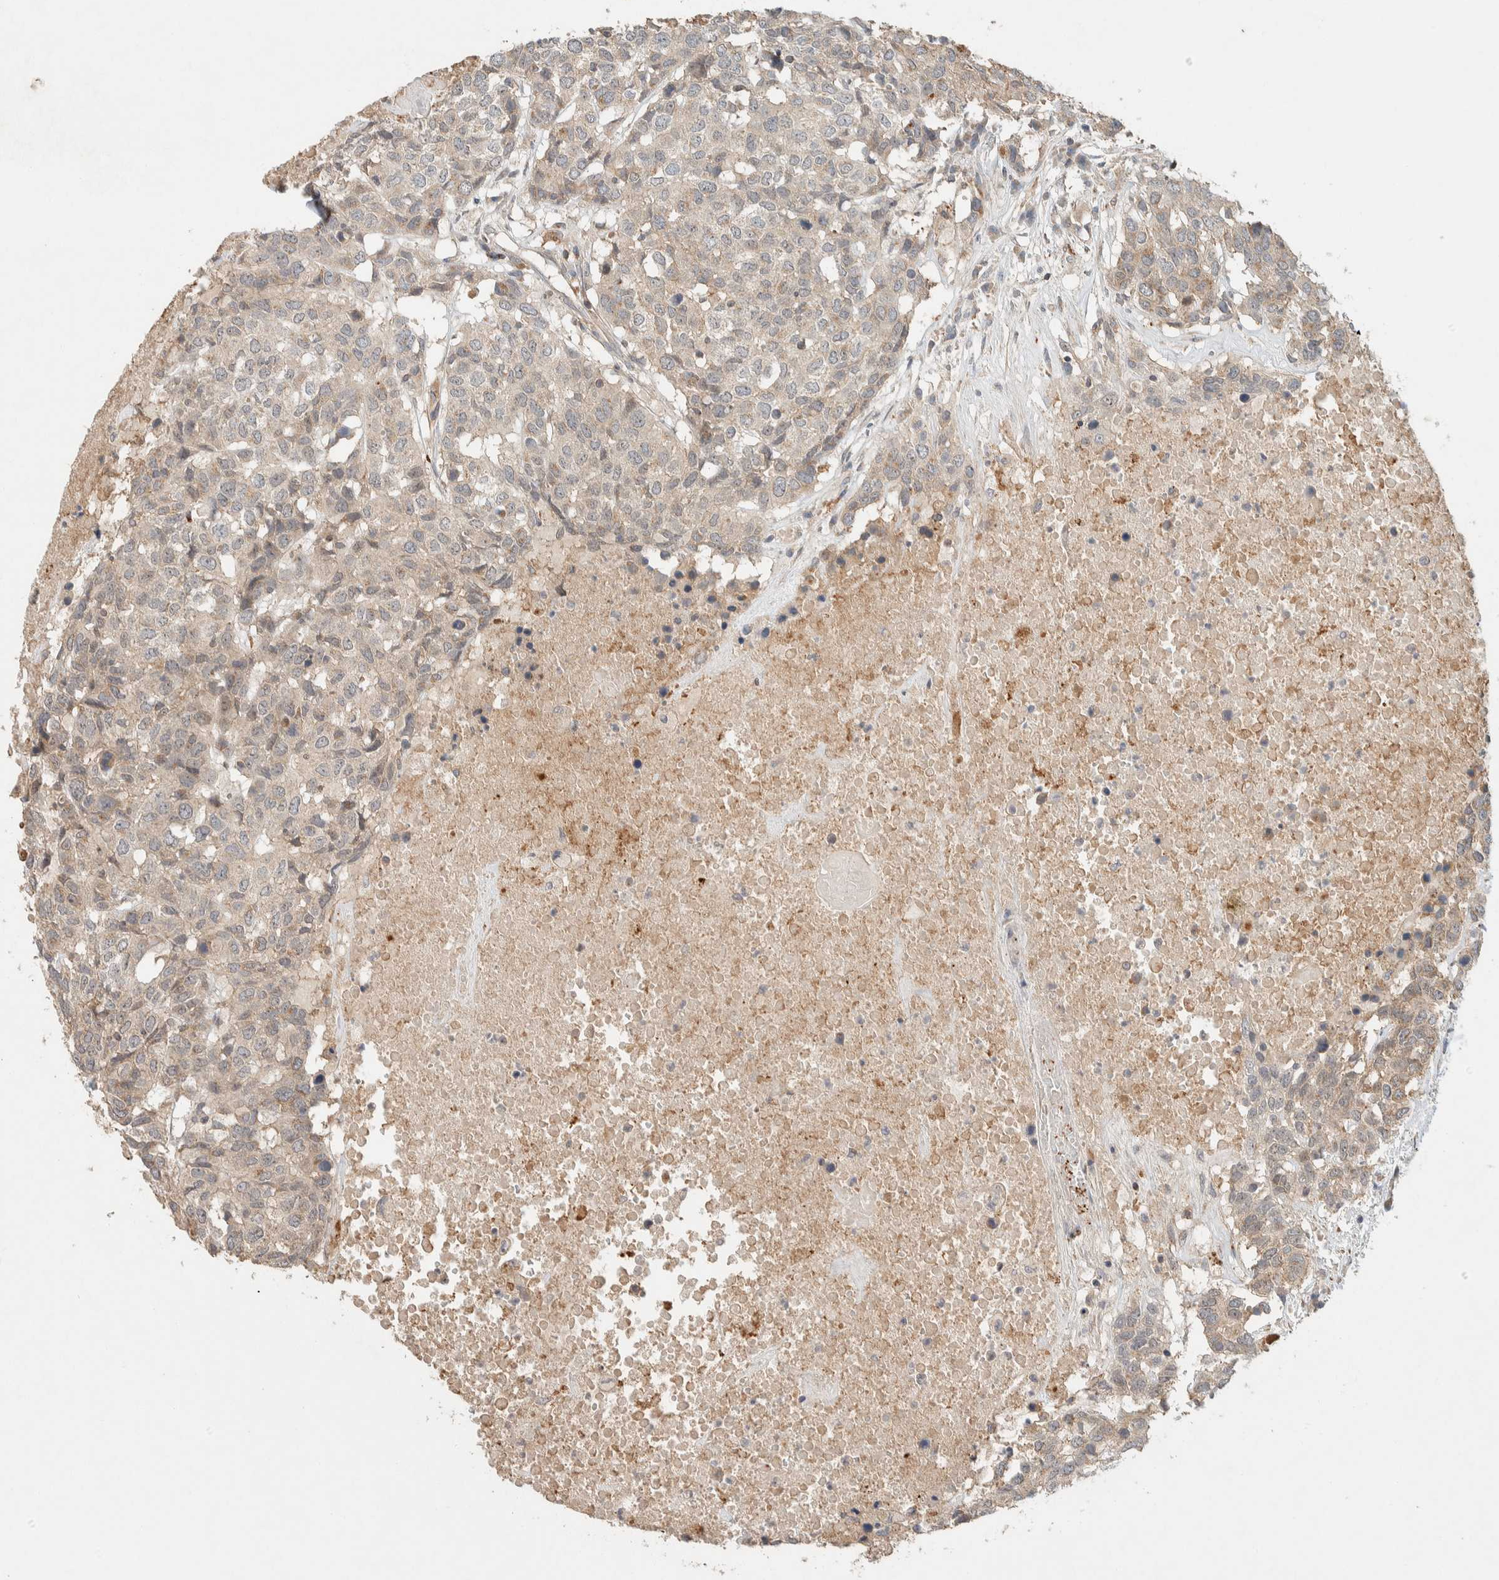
{"staining": {"intensity": "weak", "quantity": ">75%", "location": "cytoplasmic/membranous"}, "tissue": "head and neck cancer", "cell_type": "Tumor cells", "image_type": "cancer", "snomed": [{"axis": "morphology", "description": "Squamous cell carcinoma, NOS"}, {"axis": "topography", "description": "Head-Neck"}], "caption": "Head and neck cancer tissue exhibits weak cytoplasmic/membranous expression in about >75% of tumor cells, visualized by immunohistochemistry.", "gene": "KIF9", "patient": {"sex": "male", "age": 66}}